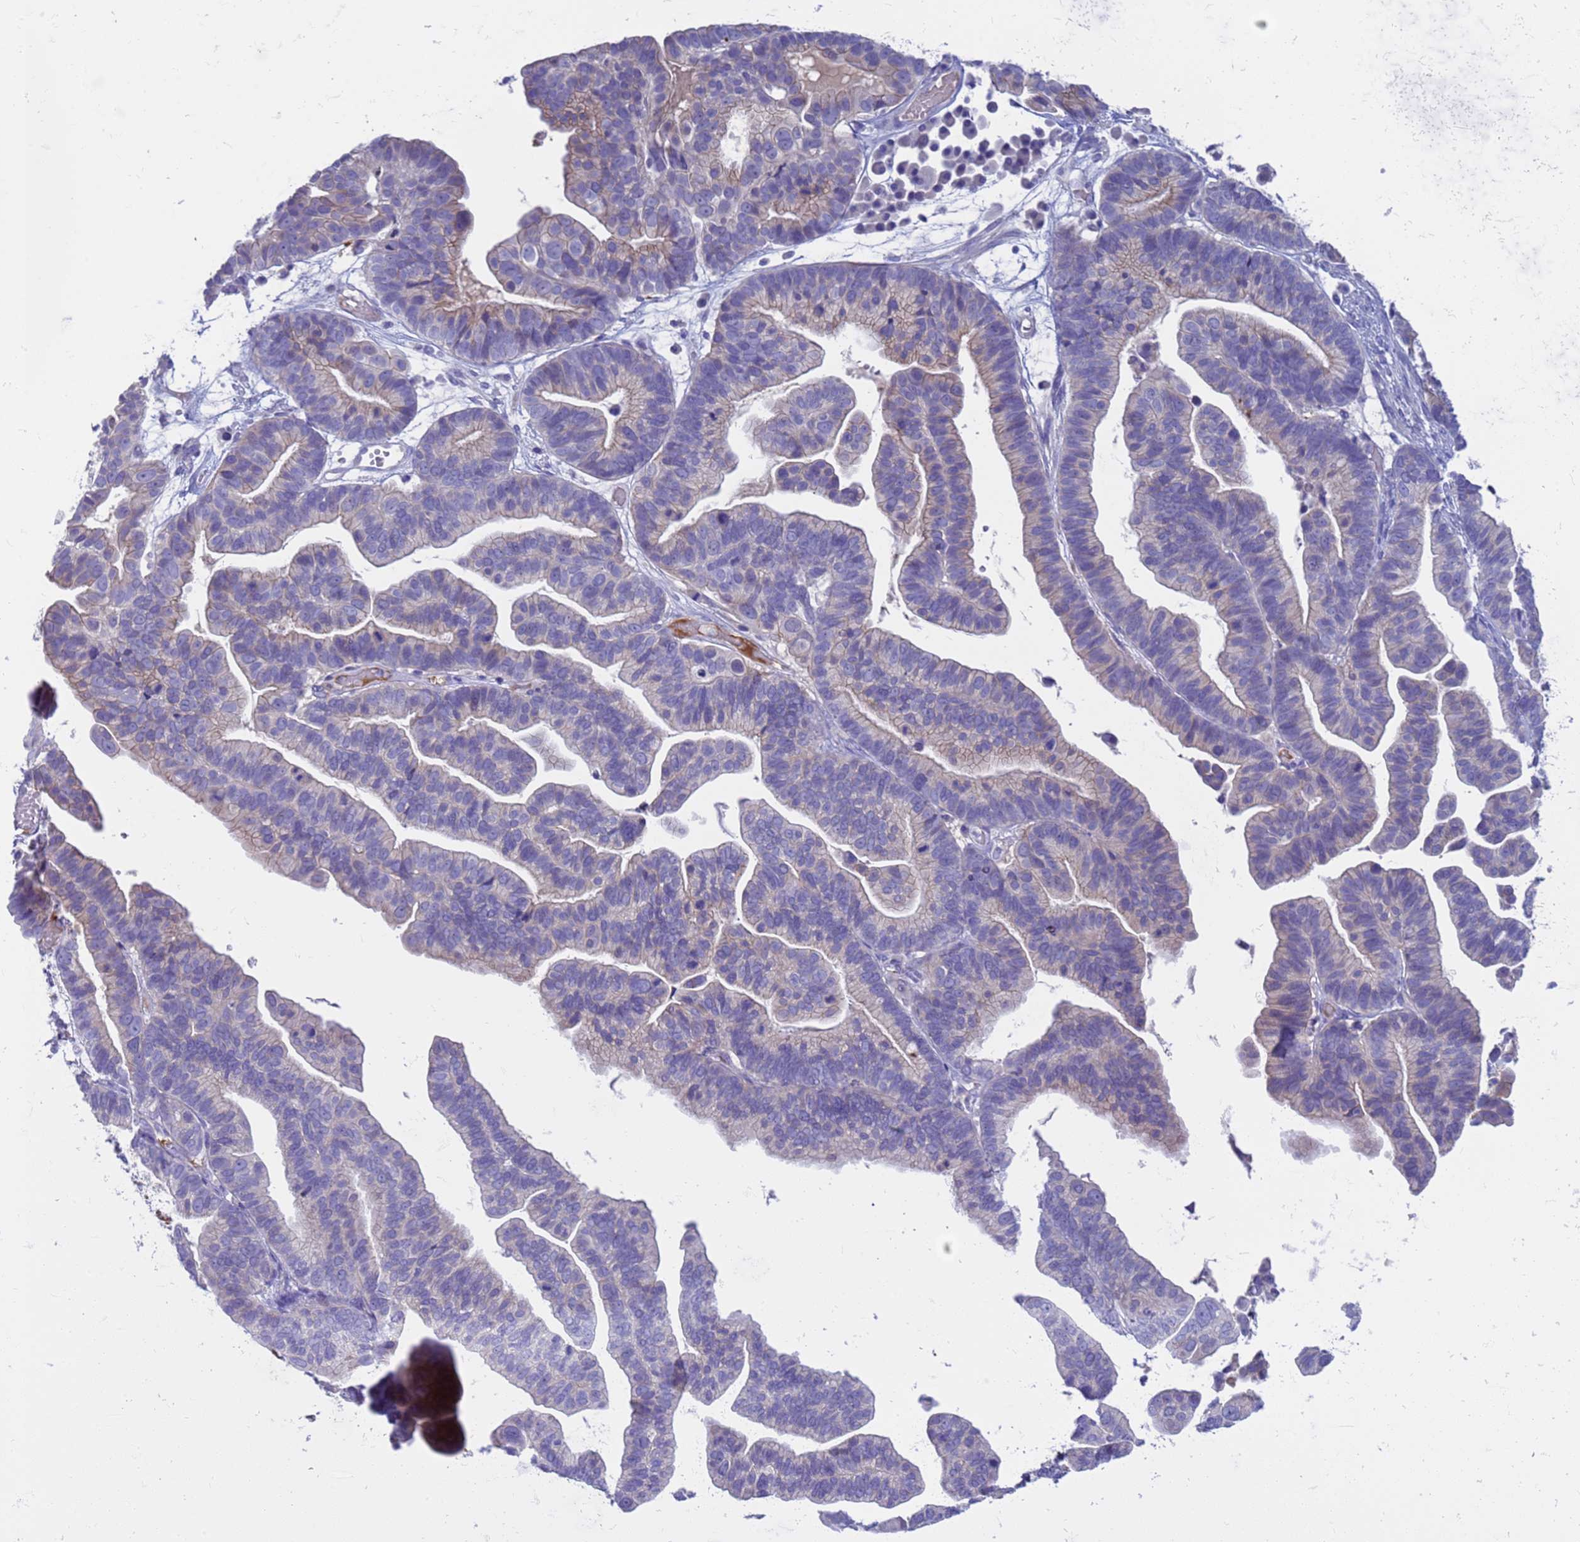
{"staining": {"intensity": "negative", "quantity": "none", "location": "none"}, "tissue": "ovarian cancer", "cell_type": "Tumor cells", "image_type": "cancer", "snomed": [{"axis": "morphology", "description": "Cystadenocarcinoma, serous, NOS"}, {"axis": "topography", "description": "Ovary"}], "caption": "This is an immunohistochemistry photomicrograph of ovarian serous cystadenocarcinoma. There is no positivity in tumor cells.", "gene": "C4orf46", "patient": {"sex": "female", "age": 56}}